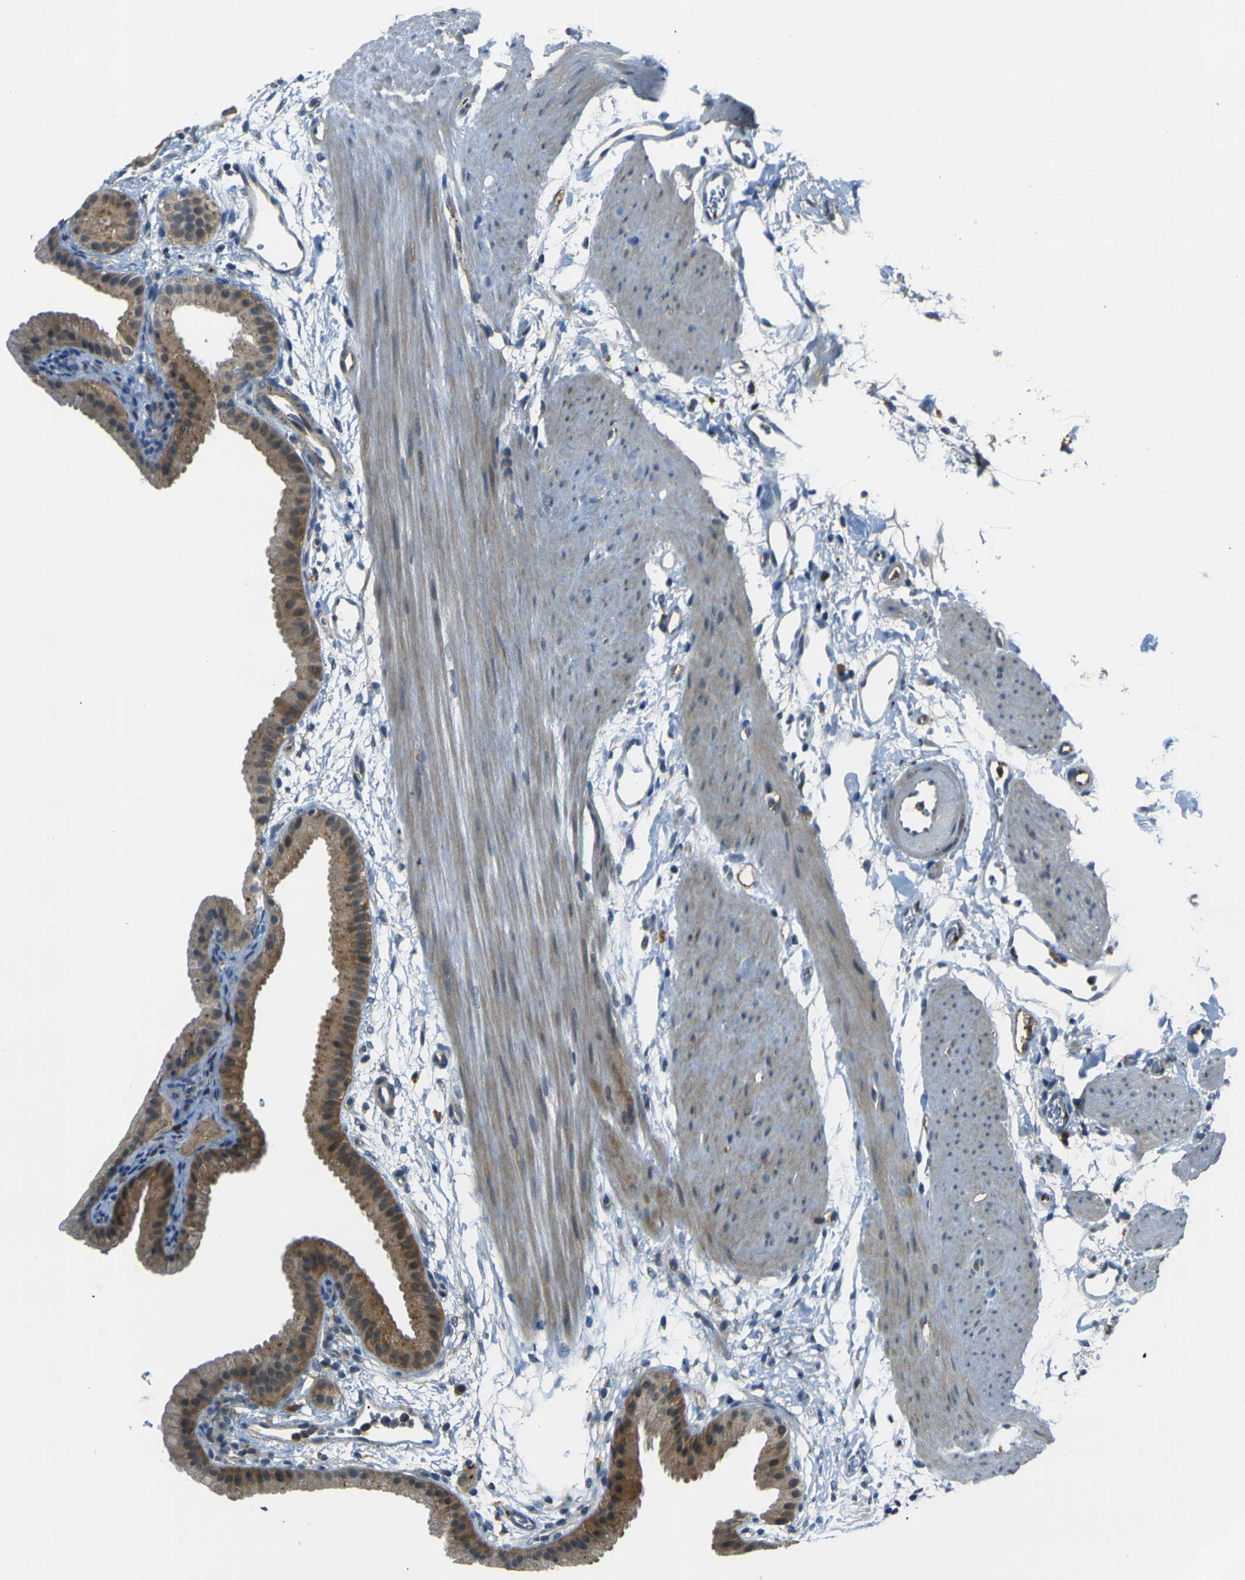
{"staining": {"intensity": "moderate", "quantity": ">75%", "location": "cytoplasmic/membranous"}, "tissue": "gallbladder", "cell_type": "Glandular cells", "image_type": "normal", "snomed": [{"axis": "morphology", "description": "Normal tissue, NOS"}, {"axis": "topography", "description": "Gallbladder"}], "caption": "The photomicrograph displays immunohistochemical staining of normal gallbladder. There is moderate cytoplasmic/membranous positivity is seen in about >75% of glandular cells. (brown staining indicates protein expression, while blue staining denotes nuclei).", "gene": "PIGL", "patient": {"sex": "female", "age": 64}}